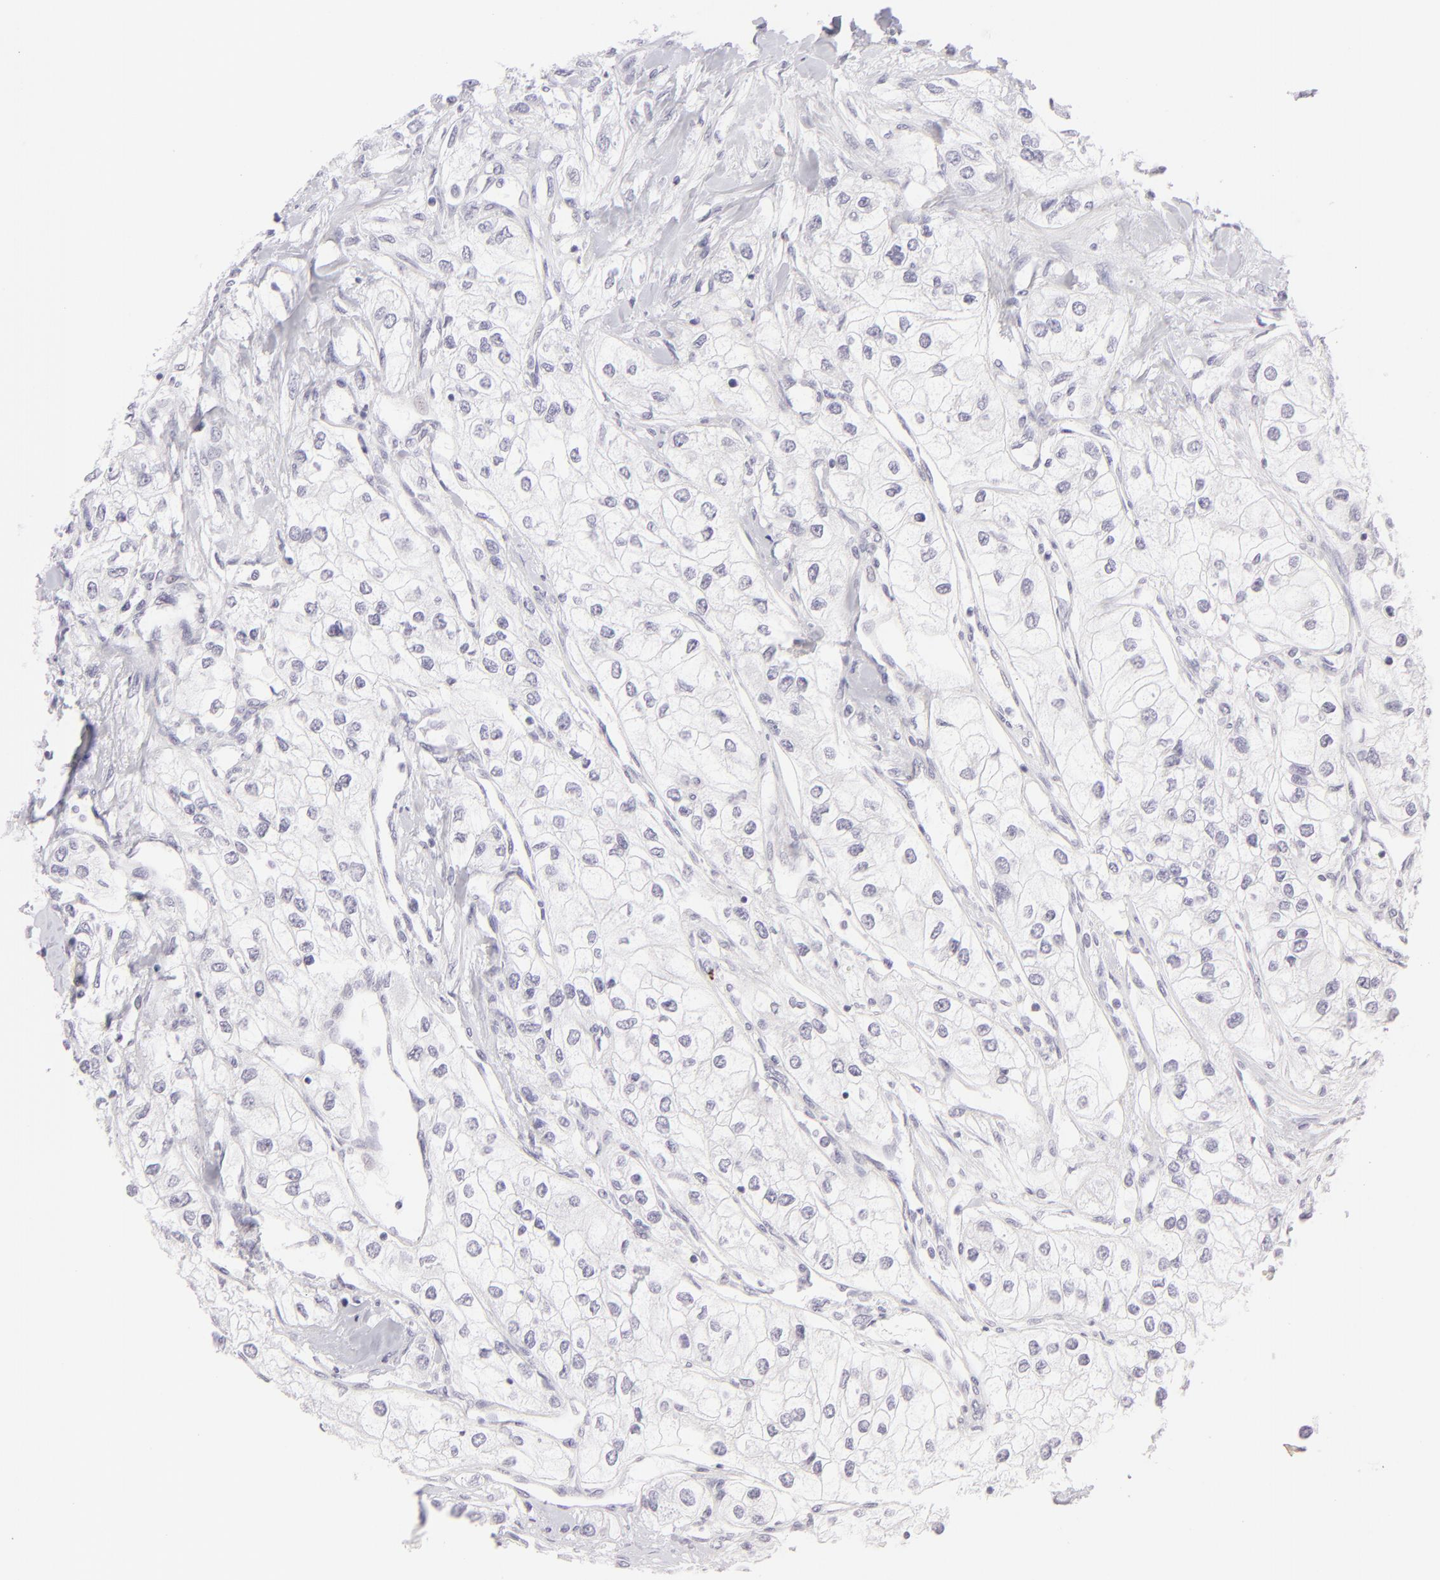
{"staining": {"intensity": "negative", "quantity": "none", "location": "none"}, "tissue": "renal cancer", "cell_type": "Tumor cells", "image_type": "cancer", "snomed": [{"axis": "morphology", "description": "Adenocarcinoma, NOS"}, {"axis": "topography", "description": "Kidney"}], "caption": "The image demonstrates no staining of tumor cells in renal cancer.", "gene": "FCER2", "patient": {"sex": "male", "age": 57}}